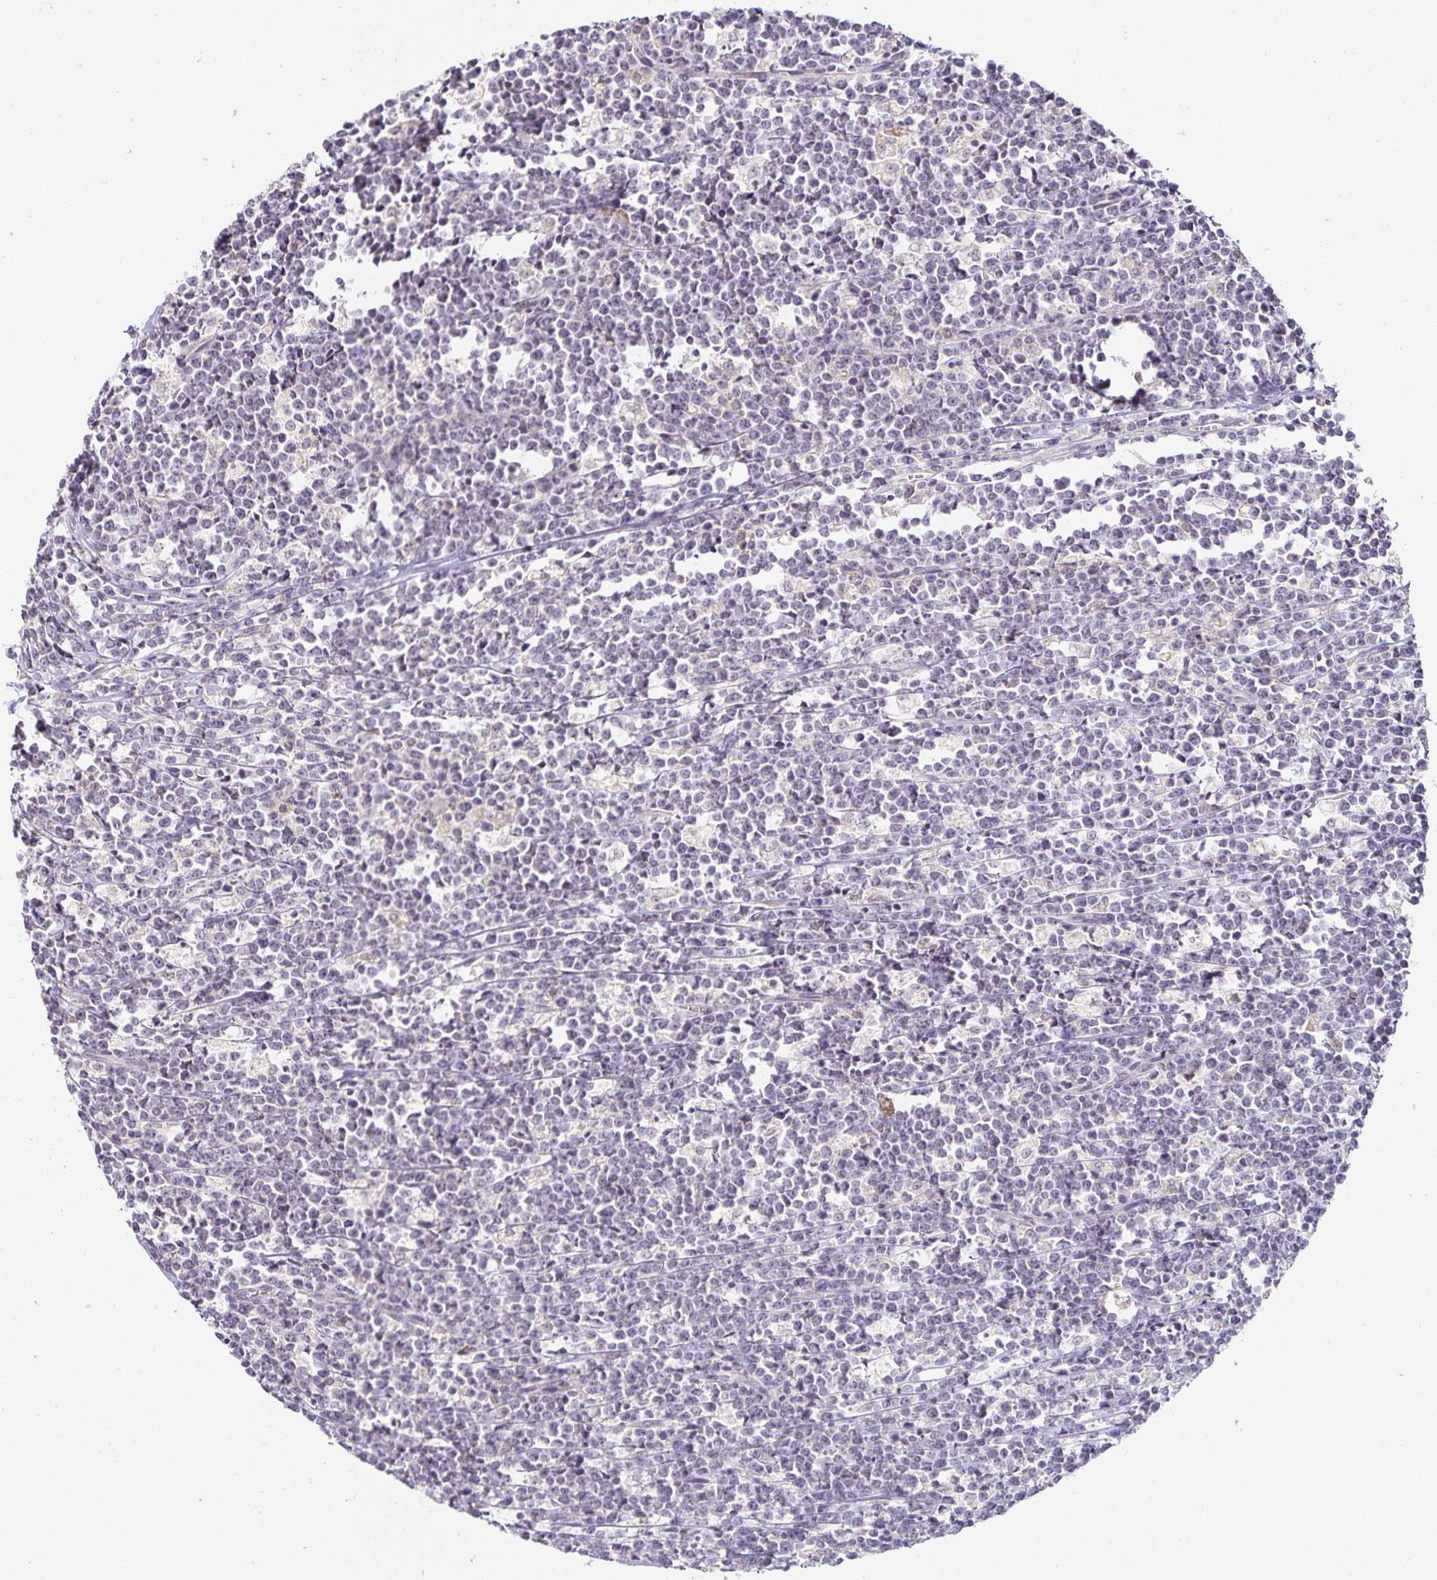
{"staining": {"intensity": "negative", "quantity": "none", "location": "none"}, "tissue": "lymphoma", "cell_type": "Tumor cells", "image_type": "cancer", "snomed": [{"axis": "morphology", "description": "Malignant lymphoma, non-Hodgkin's type, High grade"}, {"axis": "topography", "description": "Small intestine"}], "caption": "Micrograph shows no significant protein staining in tumor cells of malignant lymphoma, non-Hodgkin's type (high-grade).", "gene": "GP2", "patient": {"sex": "female", "age": 56}}